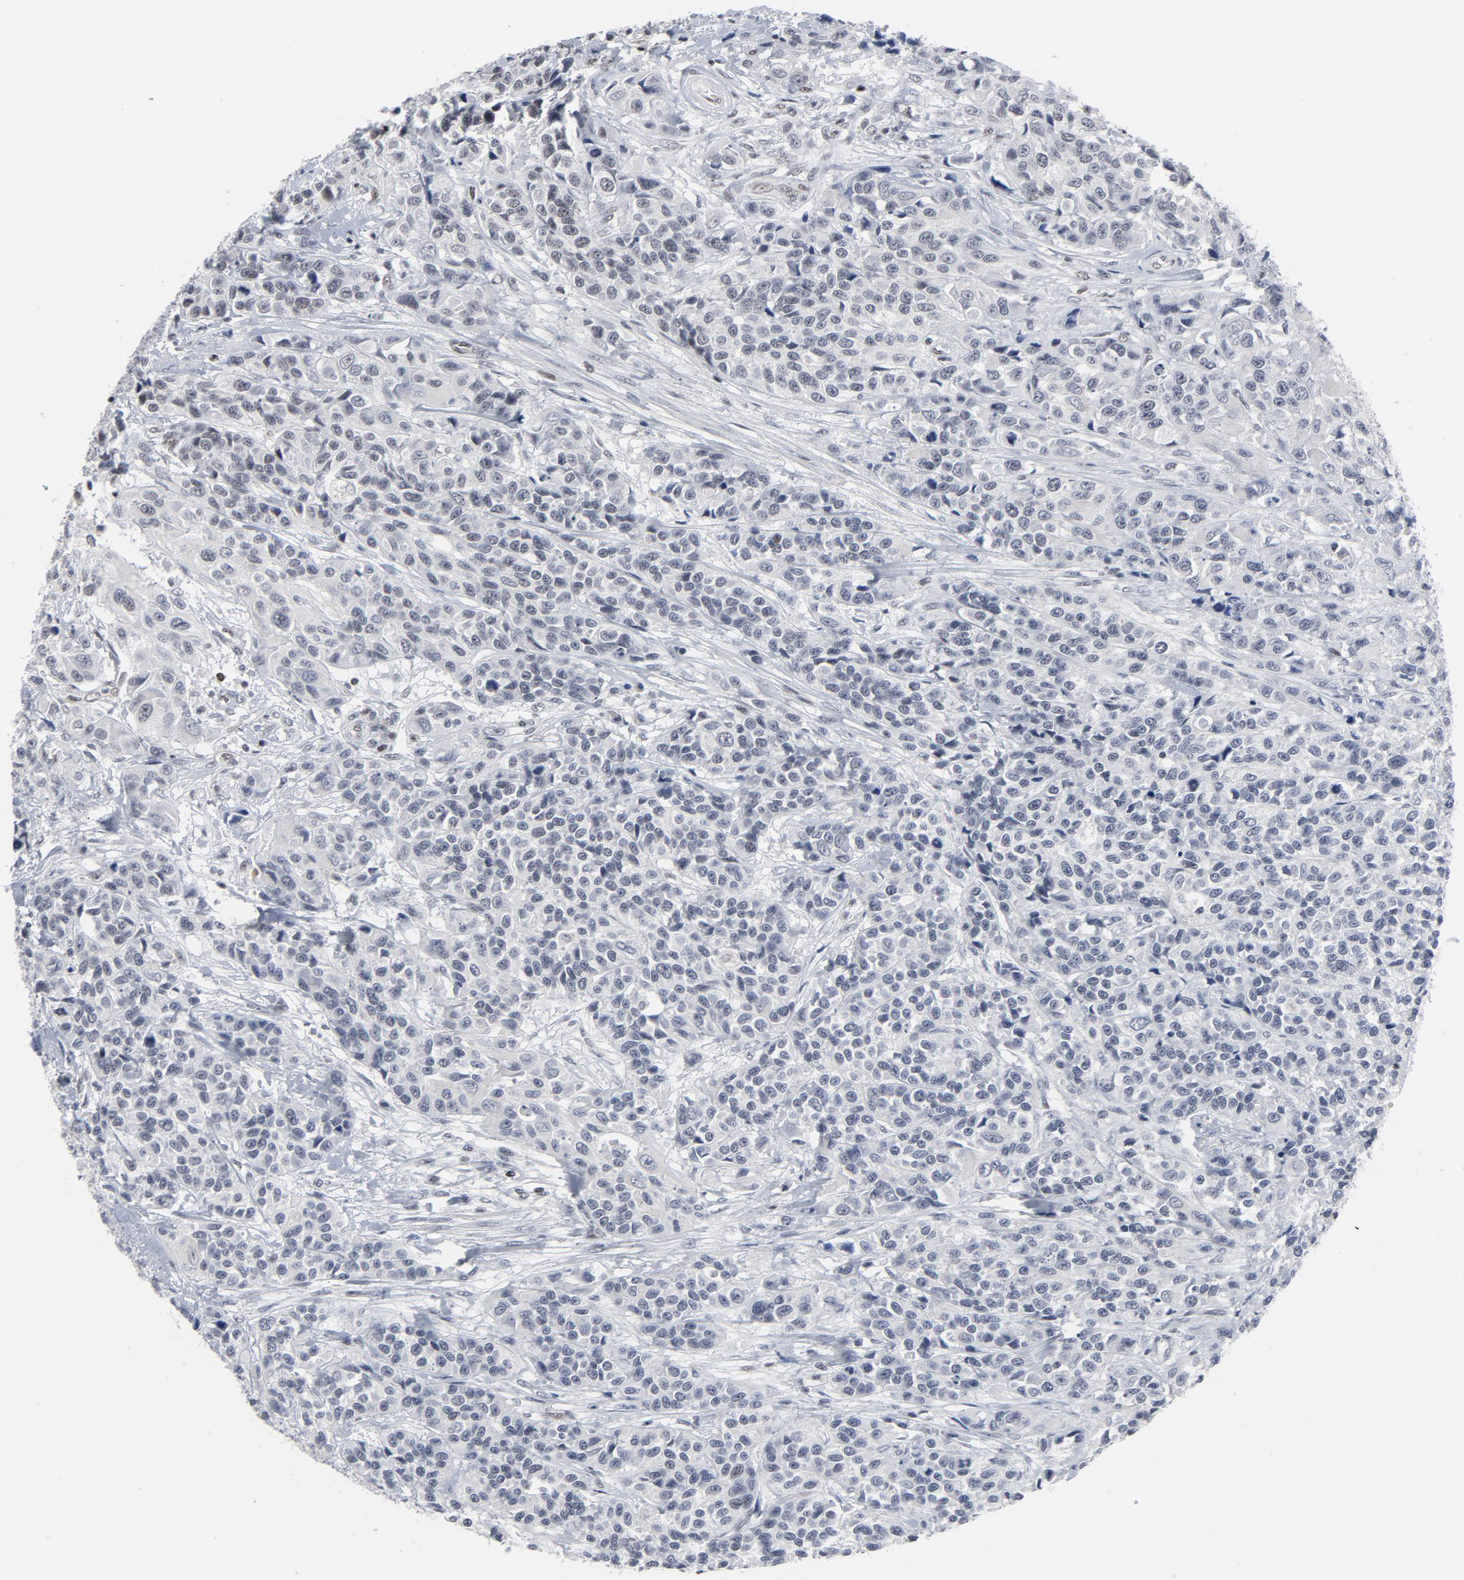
{"staining": {"intensity": "negative", "quantity": "none", "location": "none"}, "tissue": "urothelial cancer", "cell_type": "Tumor cells", "image_type": "cancer", "snomed": [{"axis": "morphology", "description": "Urothelial carcinoma, High grade"}, {"axis": "topography", "description": "Urinary bladder"}], "caption": "A histopathology image of urothelial carcinoma (high-grade) stained for a protein shows no brown staining in tumor cells.", "gene": "GABPA", "patient": {"sex": "female", "age": 81}}